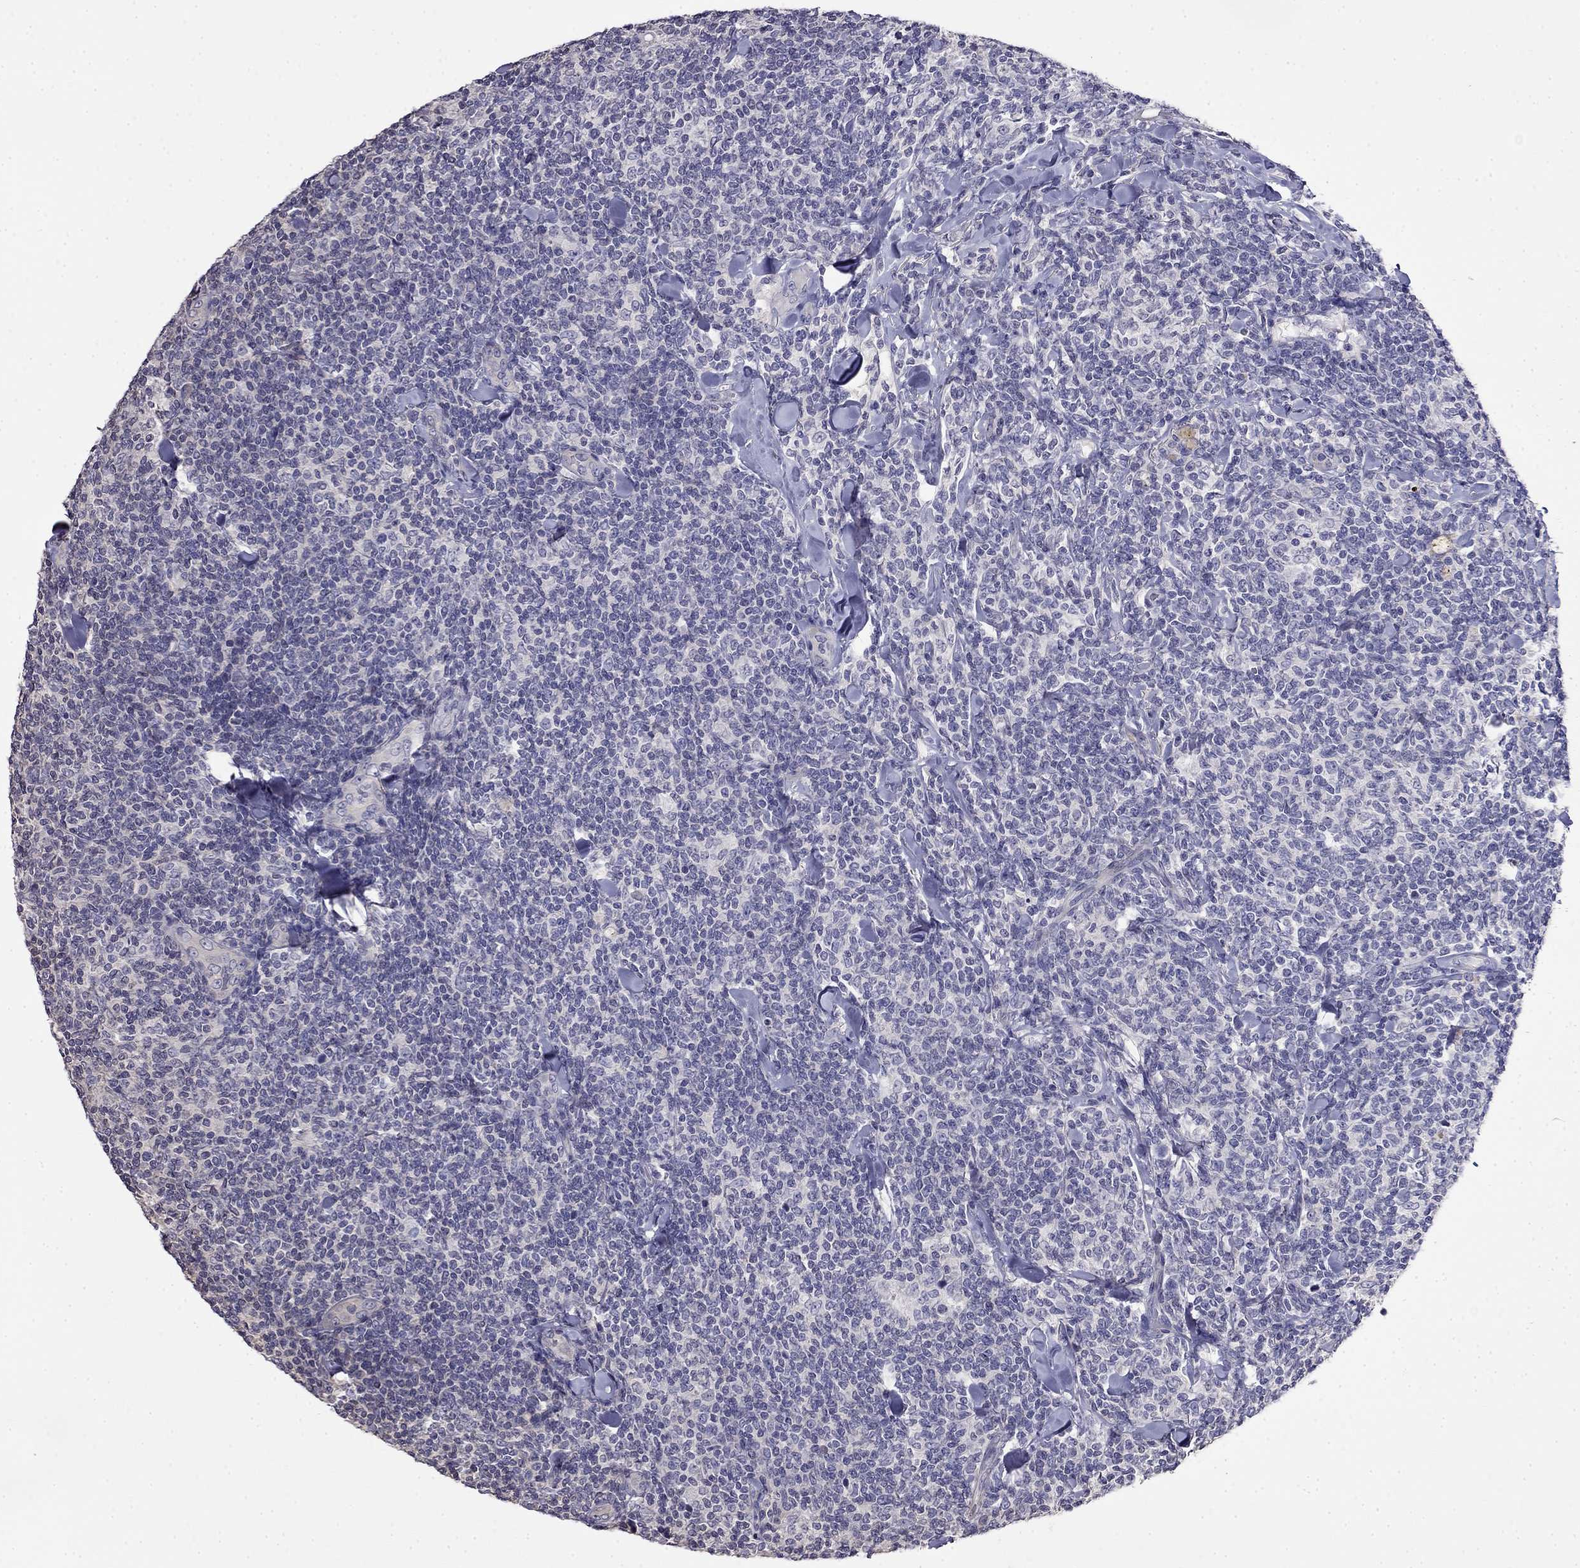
{"staining": {"intensity": "negative", "quantity": "none", "location": "none"}, "tissue": "lymphoma", "cell_type": "Tumor cells", "image_type": "cancer", "snomed": [{"axis": "morphology", "description": "Malignant lymphoma, non-Hodgkin's type, Low grade"}, {"axis": "topography", "description": "Lymph node"}], "caption": "A histopathology image of human malignant lymphoma, non-Hodgkin's type (low-grade) is negative for staining in tumor cells.", "gene": "GUCA1B", "patient": {"sex": "female", "age": 56}}